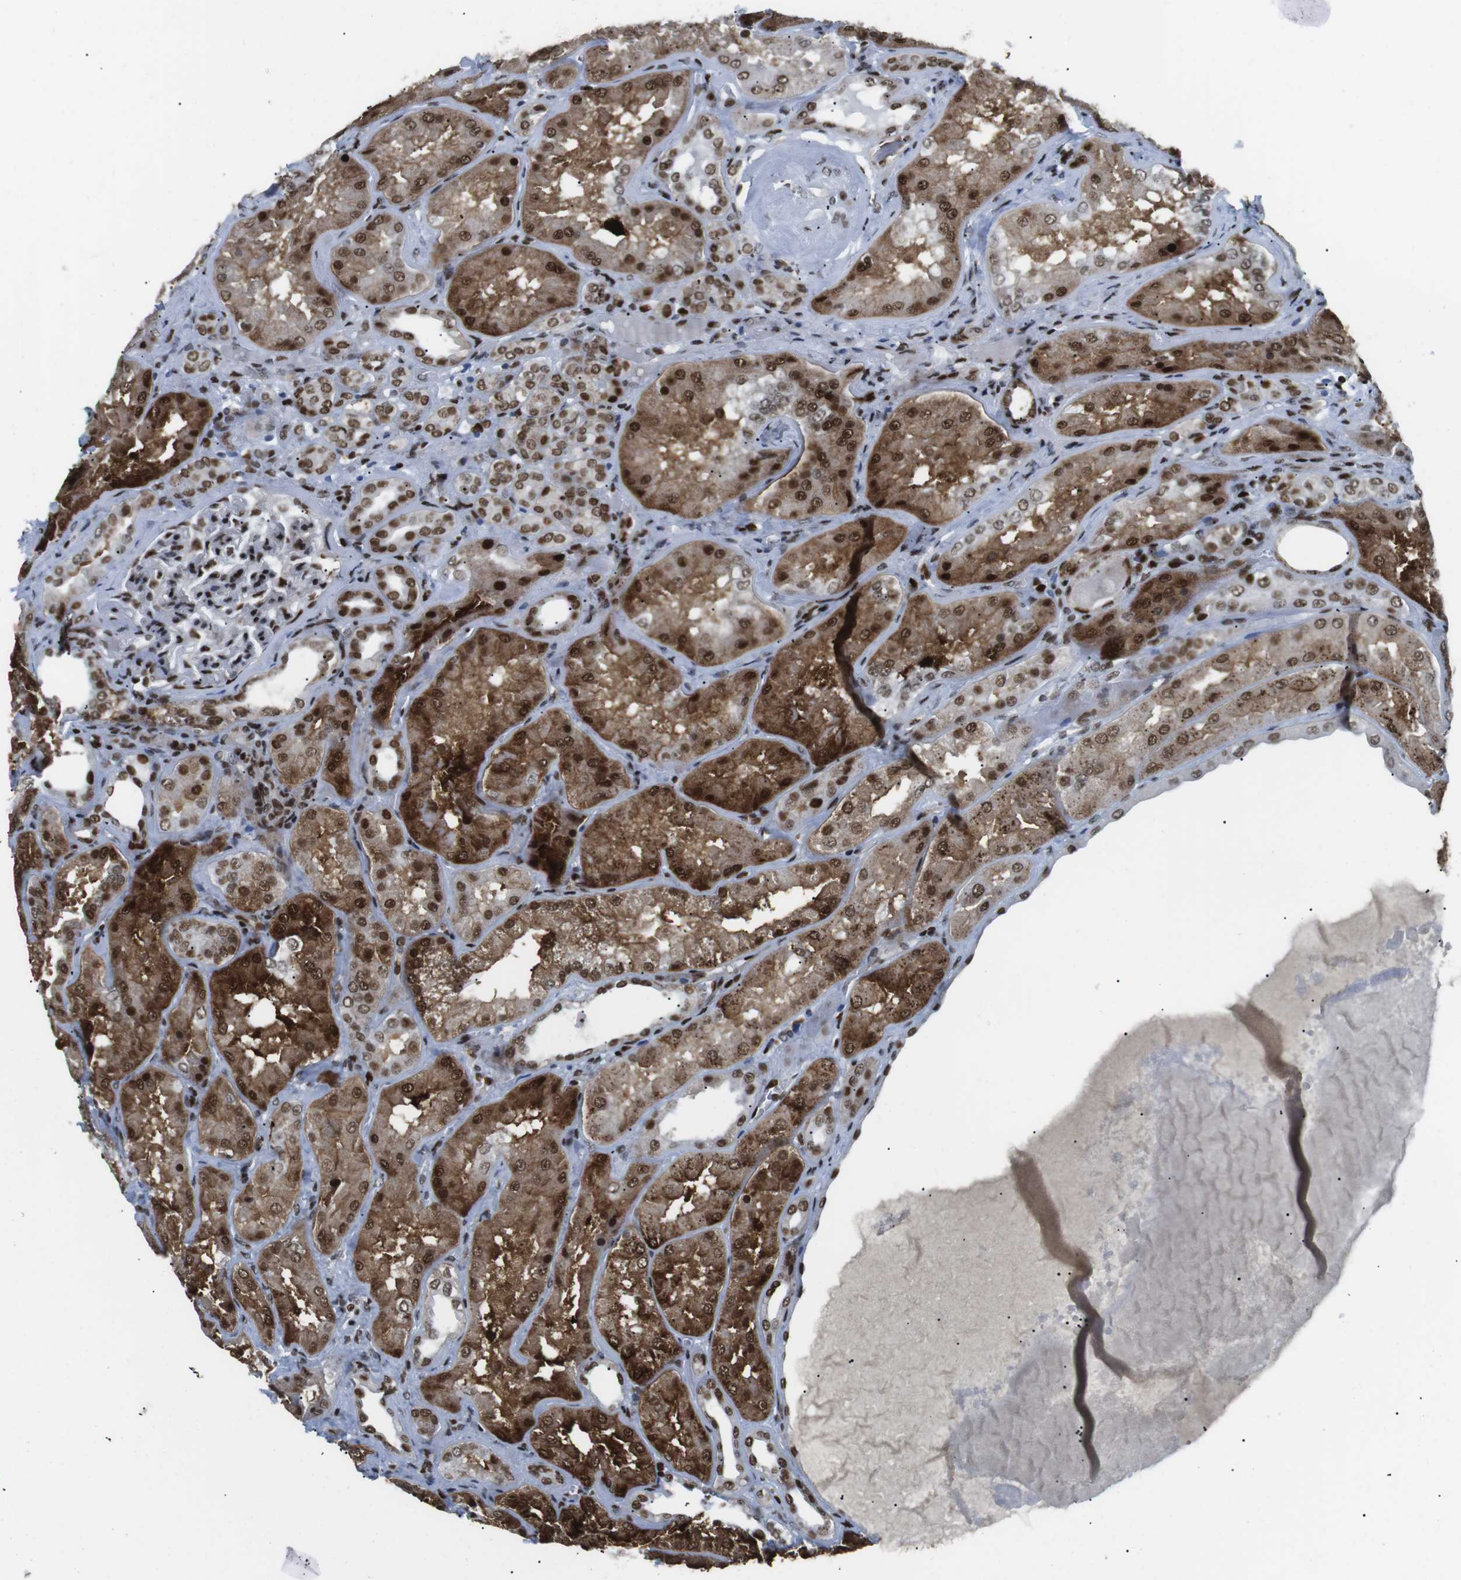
{"staining": {"intensity": "strong", "quantity": ">75%", "location": "nuclear"}, "tissue": "kidney", "cell_type": "Cells in glomeruli", "image_type": "normal", "snomed": [{"axis": "morphology", "description": "Normal tissue, NOS"}, {"axis": "topography", "description": "Kidney"}], "caption": "Immunohistochemistry histopathology image of normal kidney: kidney stained using IHC demonstrates high levels of strong protein expression localized specifically in the nuclear of cells in glomeruli, appearing as a nuclear brown color.", "gene": "ARID1A", "patient": {"sex": "female", "age": 56}}